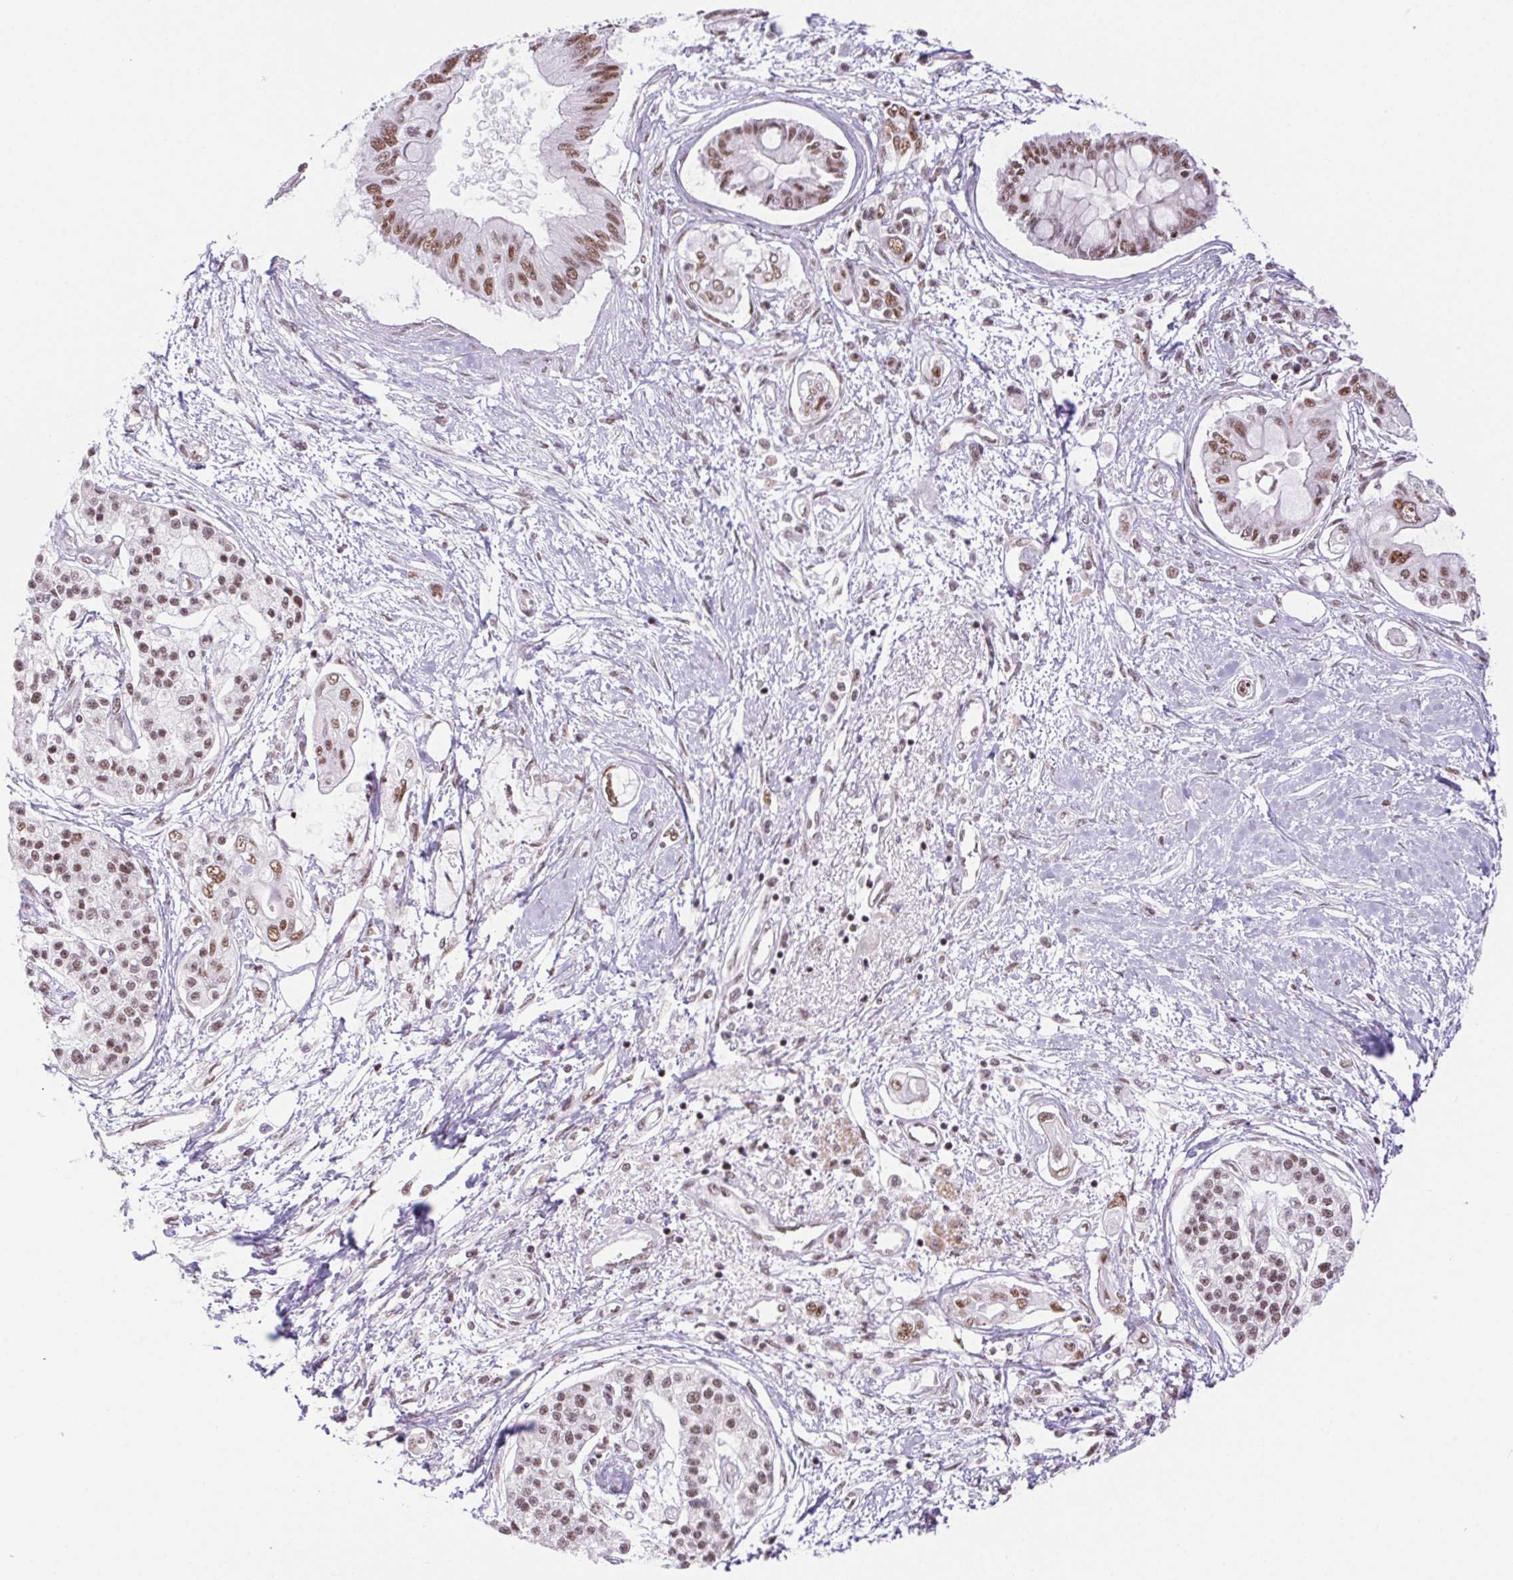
{"staining": {"intensity": "moderate", "quantity": ">75%", "location": "nuclear"}, "tissue": "pancreatic cancer", "cell_type": "Tumor cells", "image_type": "cancer", "snomed": [{"axis": "morphology", "description": "Adenocarcinoma, NOS"}, {"axis": "topography", "description": "Pancreas"}], "caption": "This is a photomicrograph of IHC staining of pancreatic cancer (adenocarcinoma), which shows moderate positivity in the nuclear of tumor cells.", "gene": "DDX17", "patient": {"sex": "female", "age": 77}}